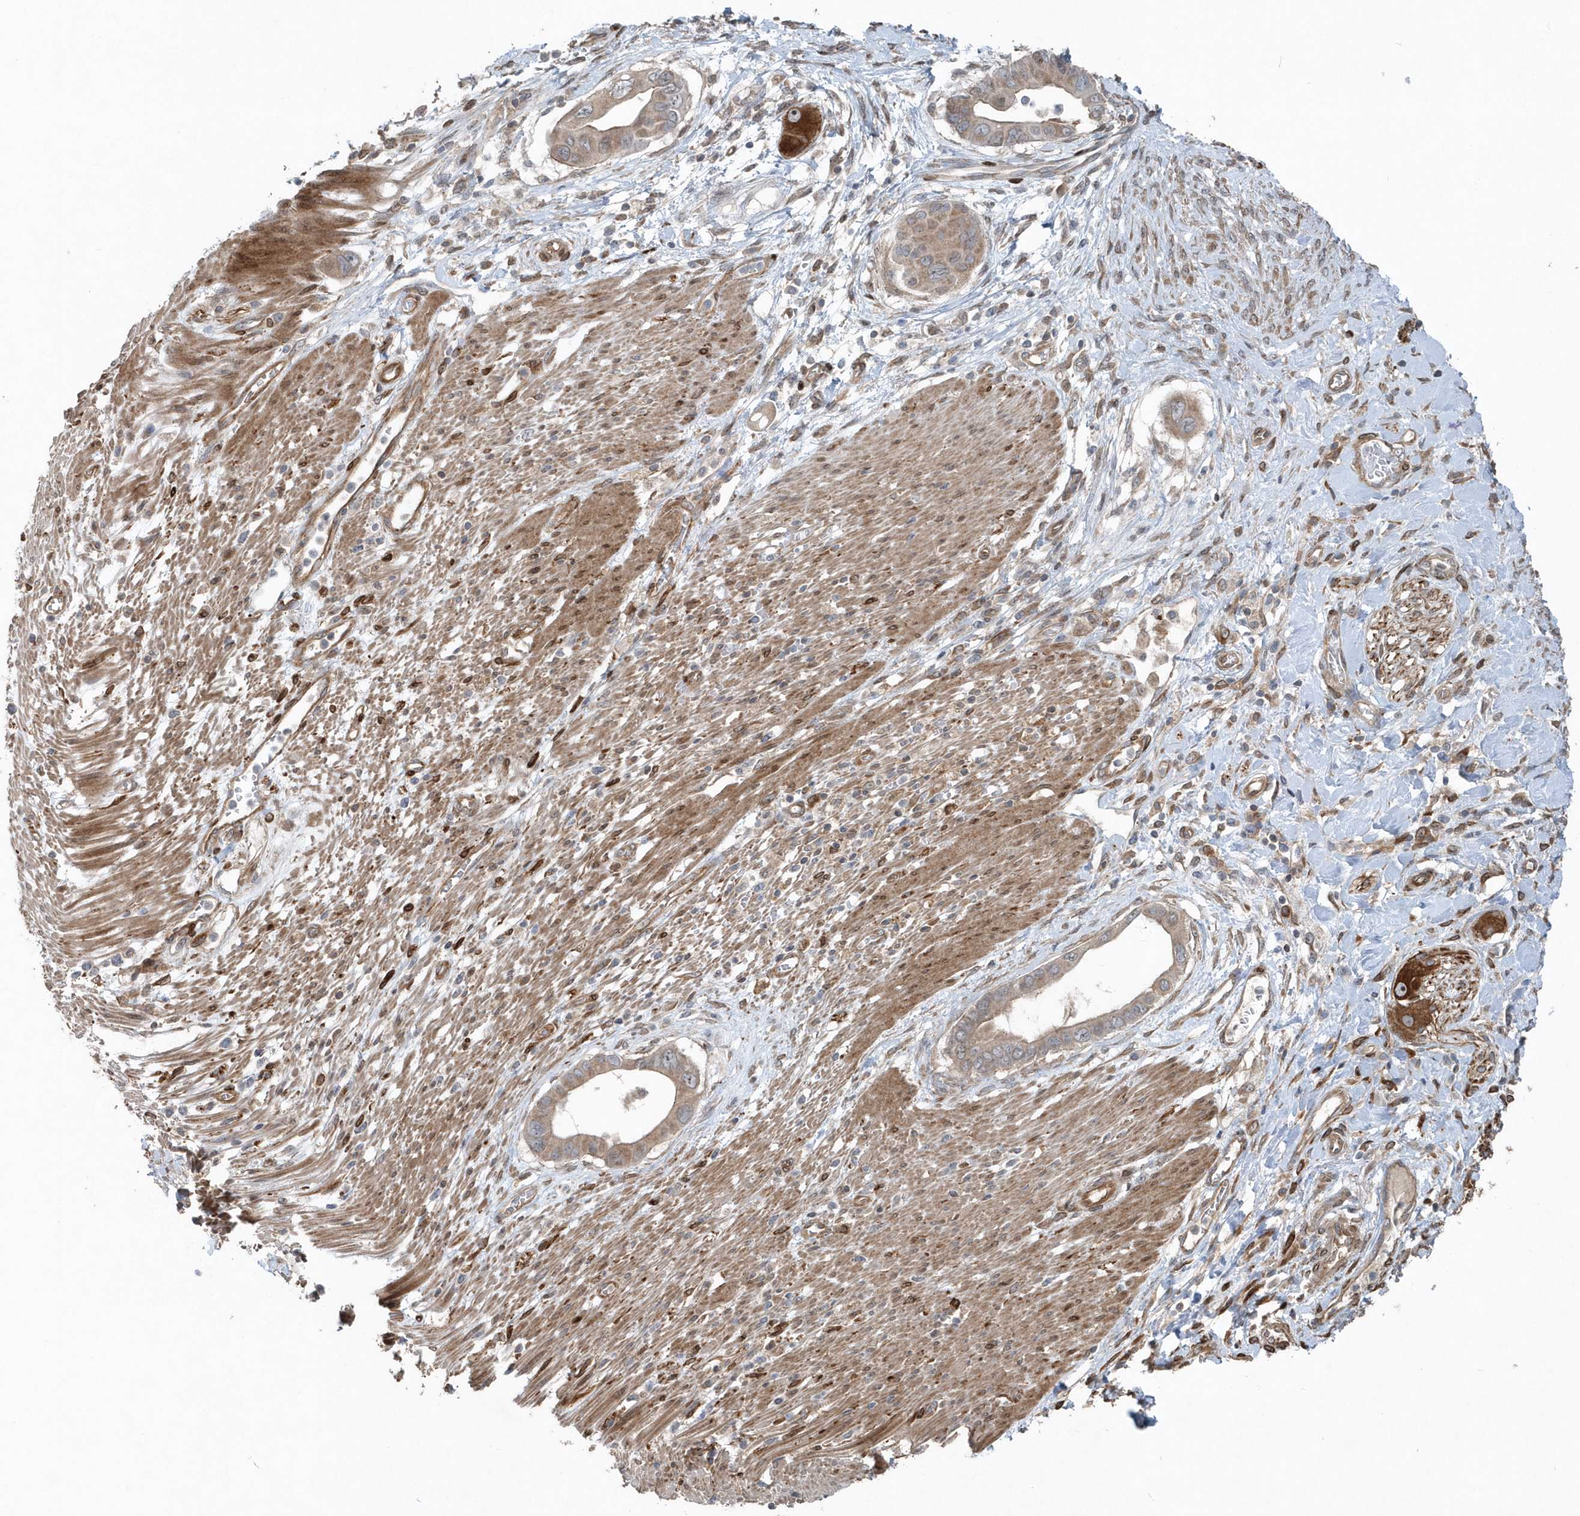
{"staining": {"intensity": "weak", "quantity": ">75%", "location": "cytoplasmic/membranous"}, "tissue": "pancreatic cancer", "cell_type": "Tumor cells", "image_type": "cancer", "snomed": [{"axis": "morphology", "description": "Adenocarcinoma, NOS"}, {"axis": "topography", "description": "Pancreas"}], "caption": "Immunohistochemical staining of adenocarcinoma (pancreatic) shows weak cytoplasmic/membranous protein staining in approximately >75% of tumor cells. (DAB IHC with brightfield microscopy, high magnification).", "gene": "MCC", "patient": {"sex": "male", "age": 68}}